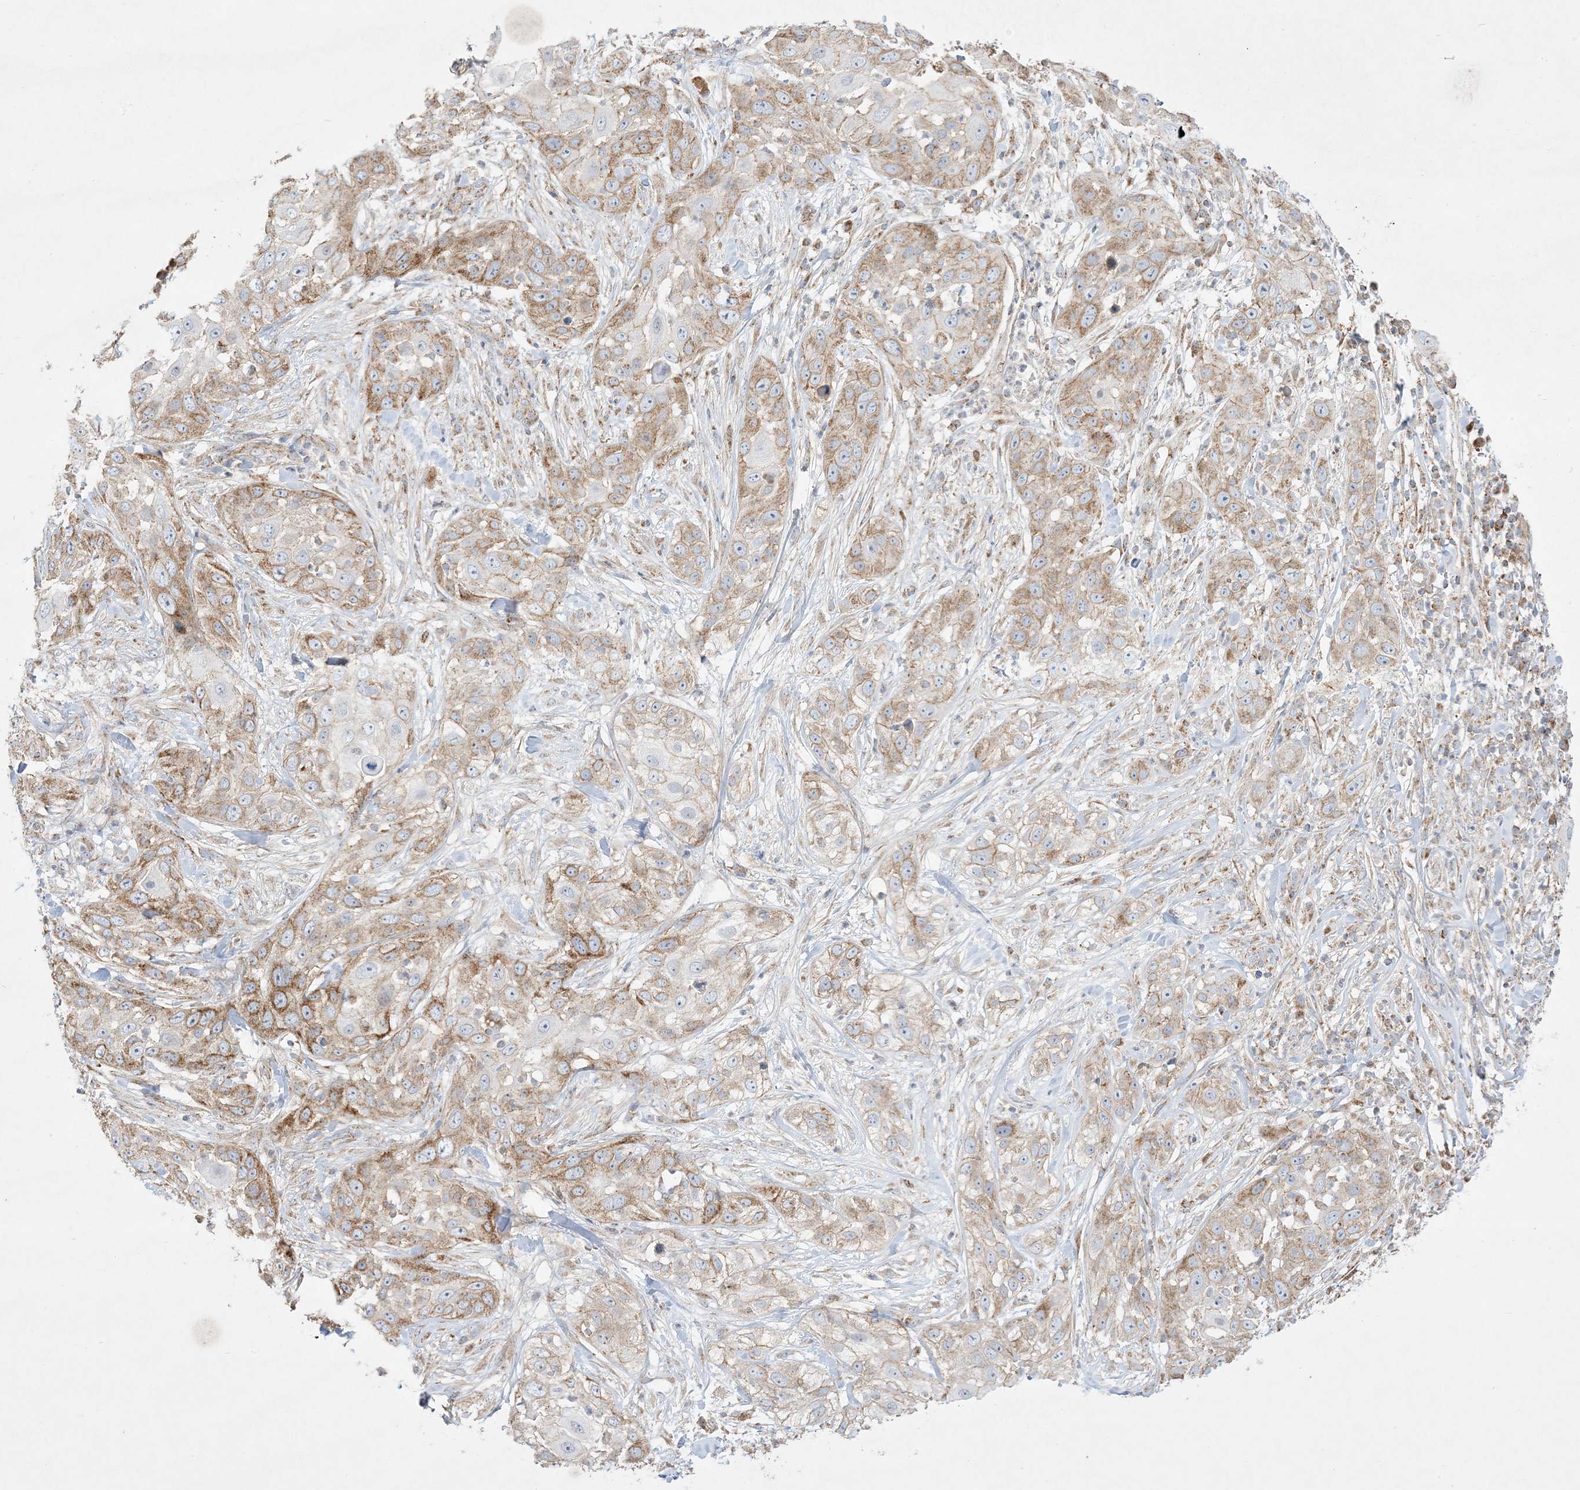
{"staining": {"intensity": "moderate", "quantity": ">75%", "location": "cytoplasmic/membranous"}, "tissue": "skin cancer", "cell_type": "Tumor cells", "image_type": "cancer", "snomed": [{"axis": "morphology", "description": "Squamous cell carcinoma, NOS"}, {"axis": "topography", "description": "Skin"}], "caption": "The immunohistochemical stain shows moderate cytoplasmic/membranous staining in tumor cells of skin cancer (squamous cell carcinoma) tissue. (DAB = brown stain, brightfield microscopy at high magnification).", "gene": "NDUFAF3", "patient": {"sex": "female", "age": 44}}